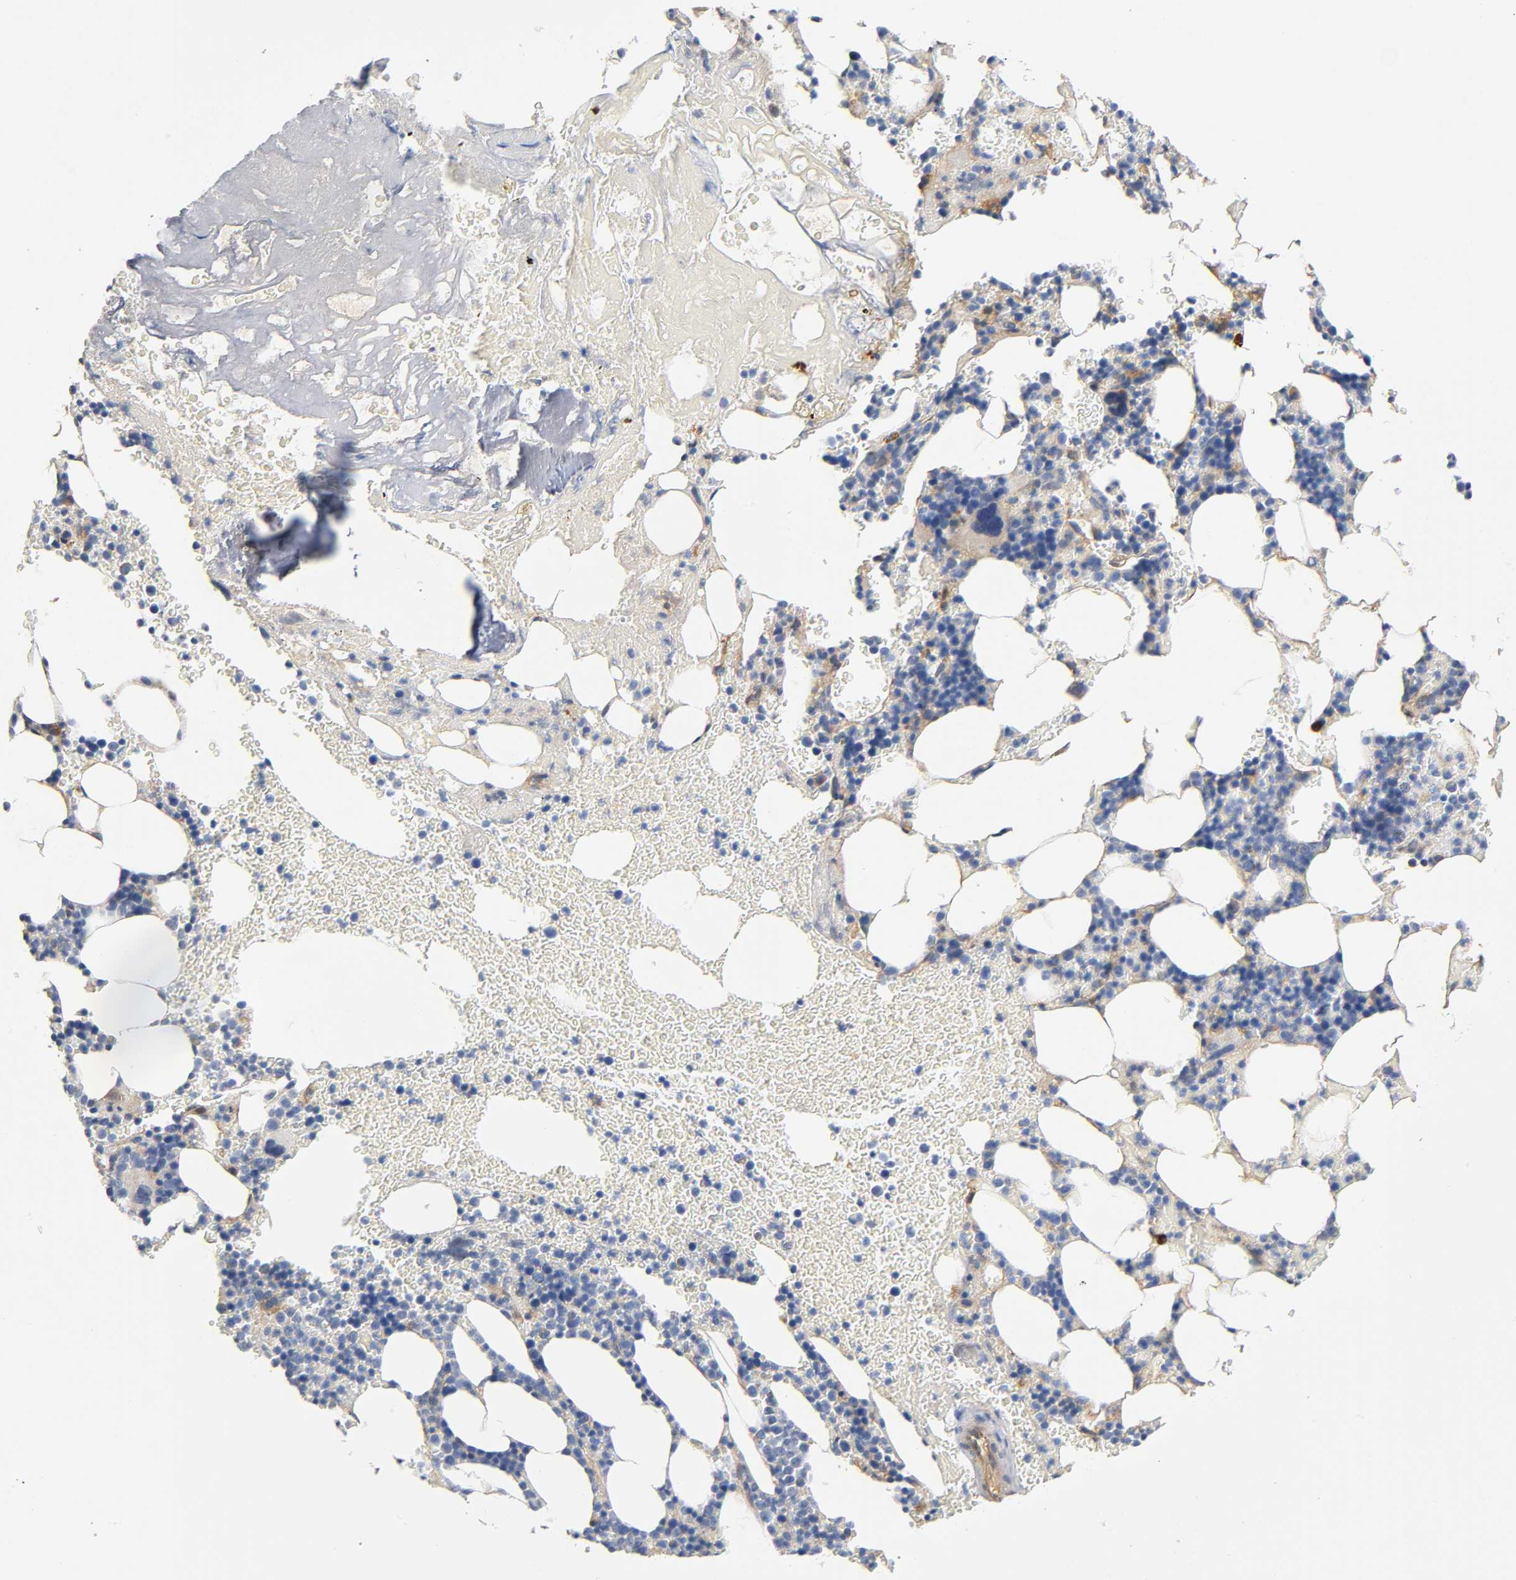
{"staining": {"intensity": "moderate", "quantity": "<25%", "location": "cytoplasmic/membranous"}, "tissue": "bone marrow", "cell_type": "Hematopoietic cells", "image_type": "normal", "snomed": [{"axis": "morphology", "description": "Normal tissue, NOS"}, {"axis": "topography", "description": "Bone marrow"}], "caption": "A high-resolution image shows immunohistochemistry staining of benign bone marrow, which displays moderate cytoplasmic/membranous expression in approximately <25% of hematopoietic cells.", "gene": "TNC", "patient": {"sex": "female", "age": 73}}